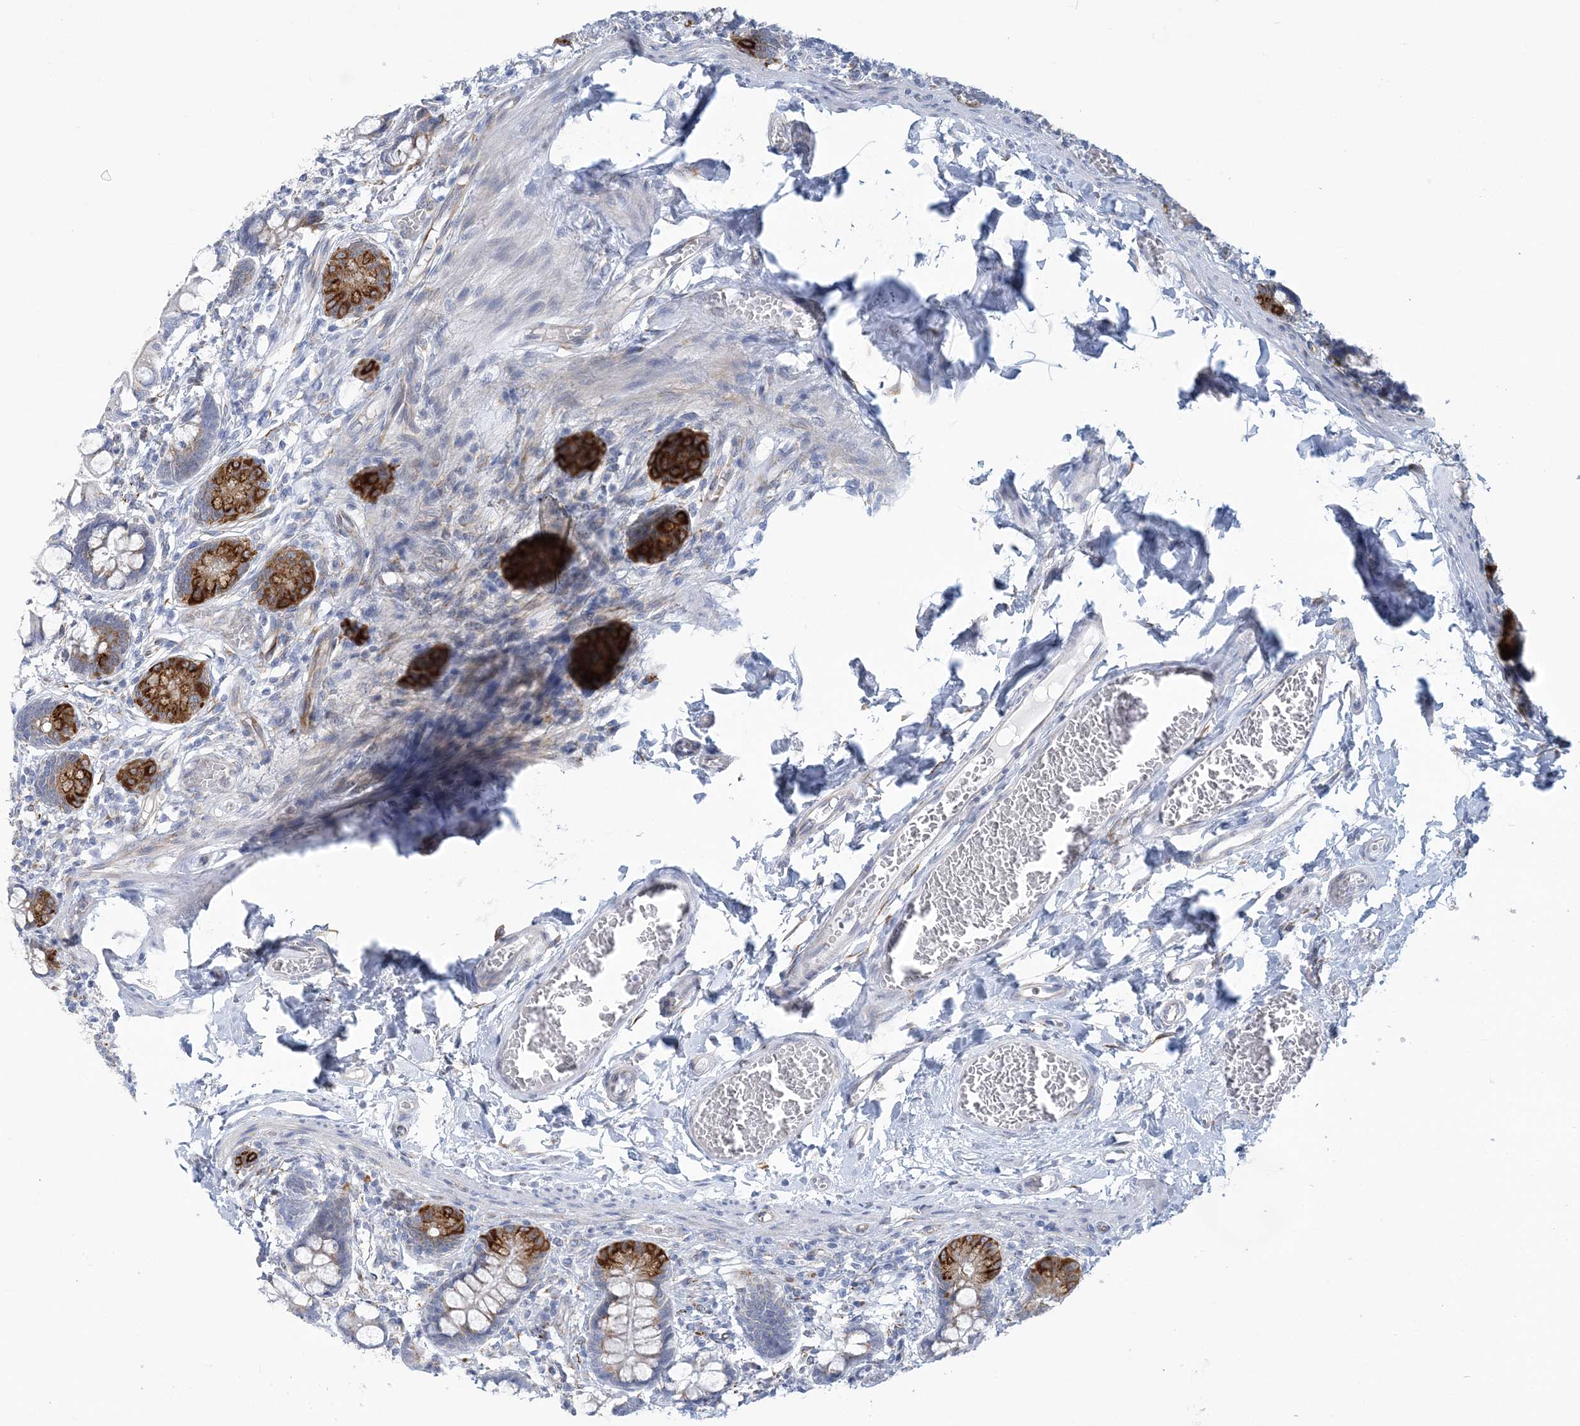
{"staining": {"intensity": "strong", "quantity": "<25%", "location": "cytoplasmic/membranous"}, "tissue": "small intestine", "cell_type": "Glandular cells", "image_type": "normal", "snomed": [{"axis": "morphology", "description": "Normal tissue, NOS"}, {"axis": "topography", "description": "Small intestine"}], "caption": "Strong cytoplasmic/membranous expression for a protein is appreciated in about <25% of glandular cells of benign small intestine using immunohistochemistry.", "gene": "PLEKHG4B", "patient": {"sex": "male", "age": 52}}